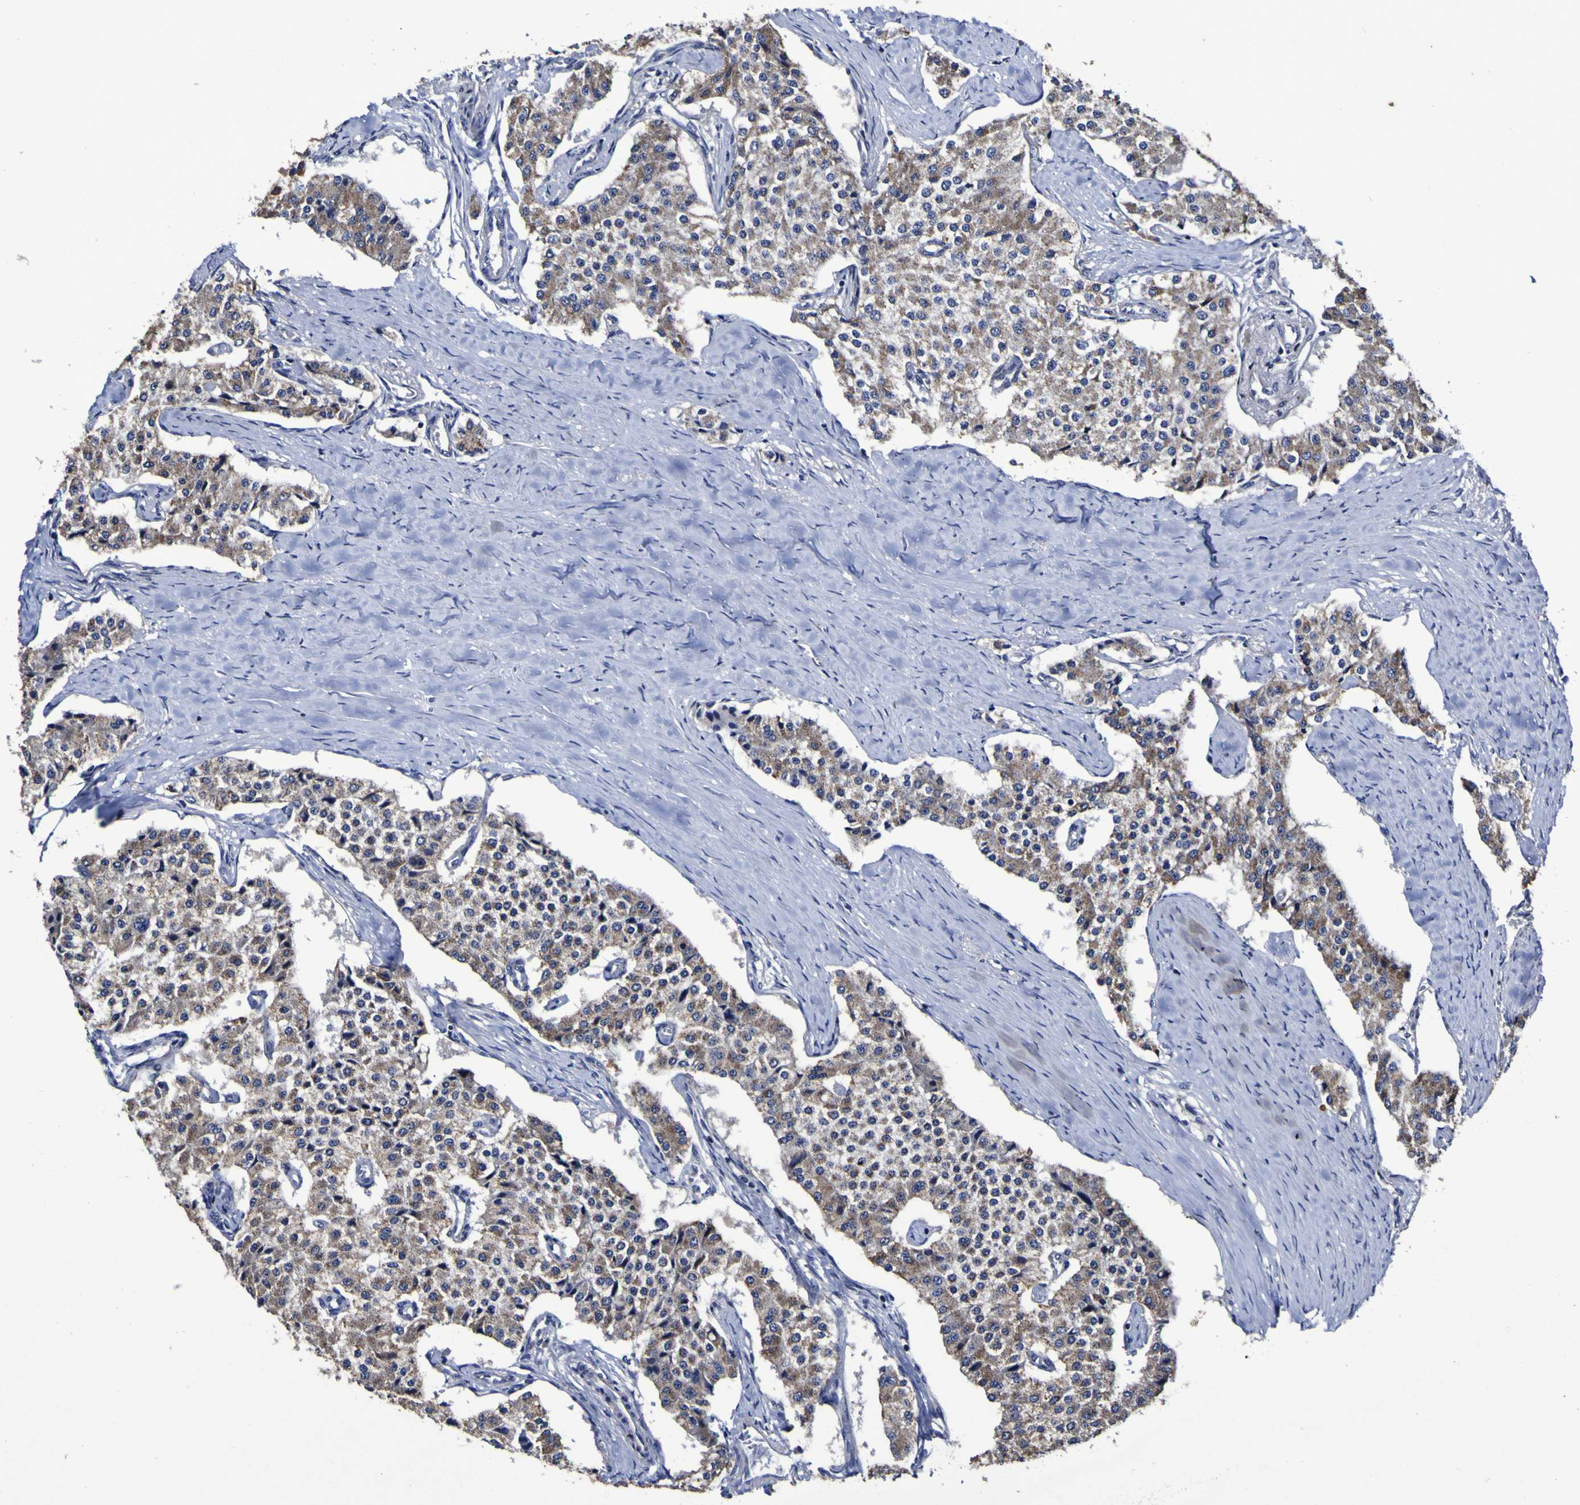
{"staining": {"intensity": "moderate", "quantity": ">75%", "location": "cytoplasmic/membranous"}, "tissue": "carcinoid", "cell_type": "Tumor cells", "image_type": "cancer", "snomed": [{"axis": "morphology", "description": "Carcinoid, malignant, NOS"}, {"axis": "topography", "description": "Colon"}], "caption": "This is a photomicrograph of IHC staining of malignant carcinoid, which shows moderate staining in the cytoplasmic/membranous of tumor cells.", "gene": "P3H1", "patient": {"sex": "female", "age": 52}}